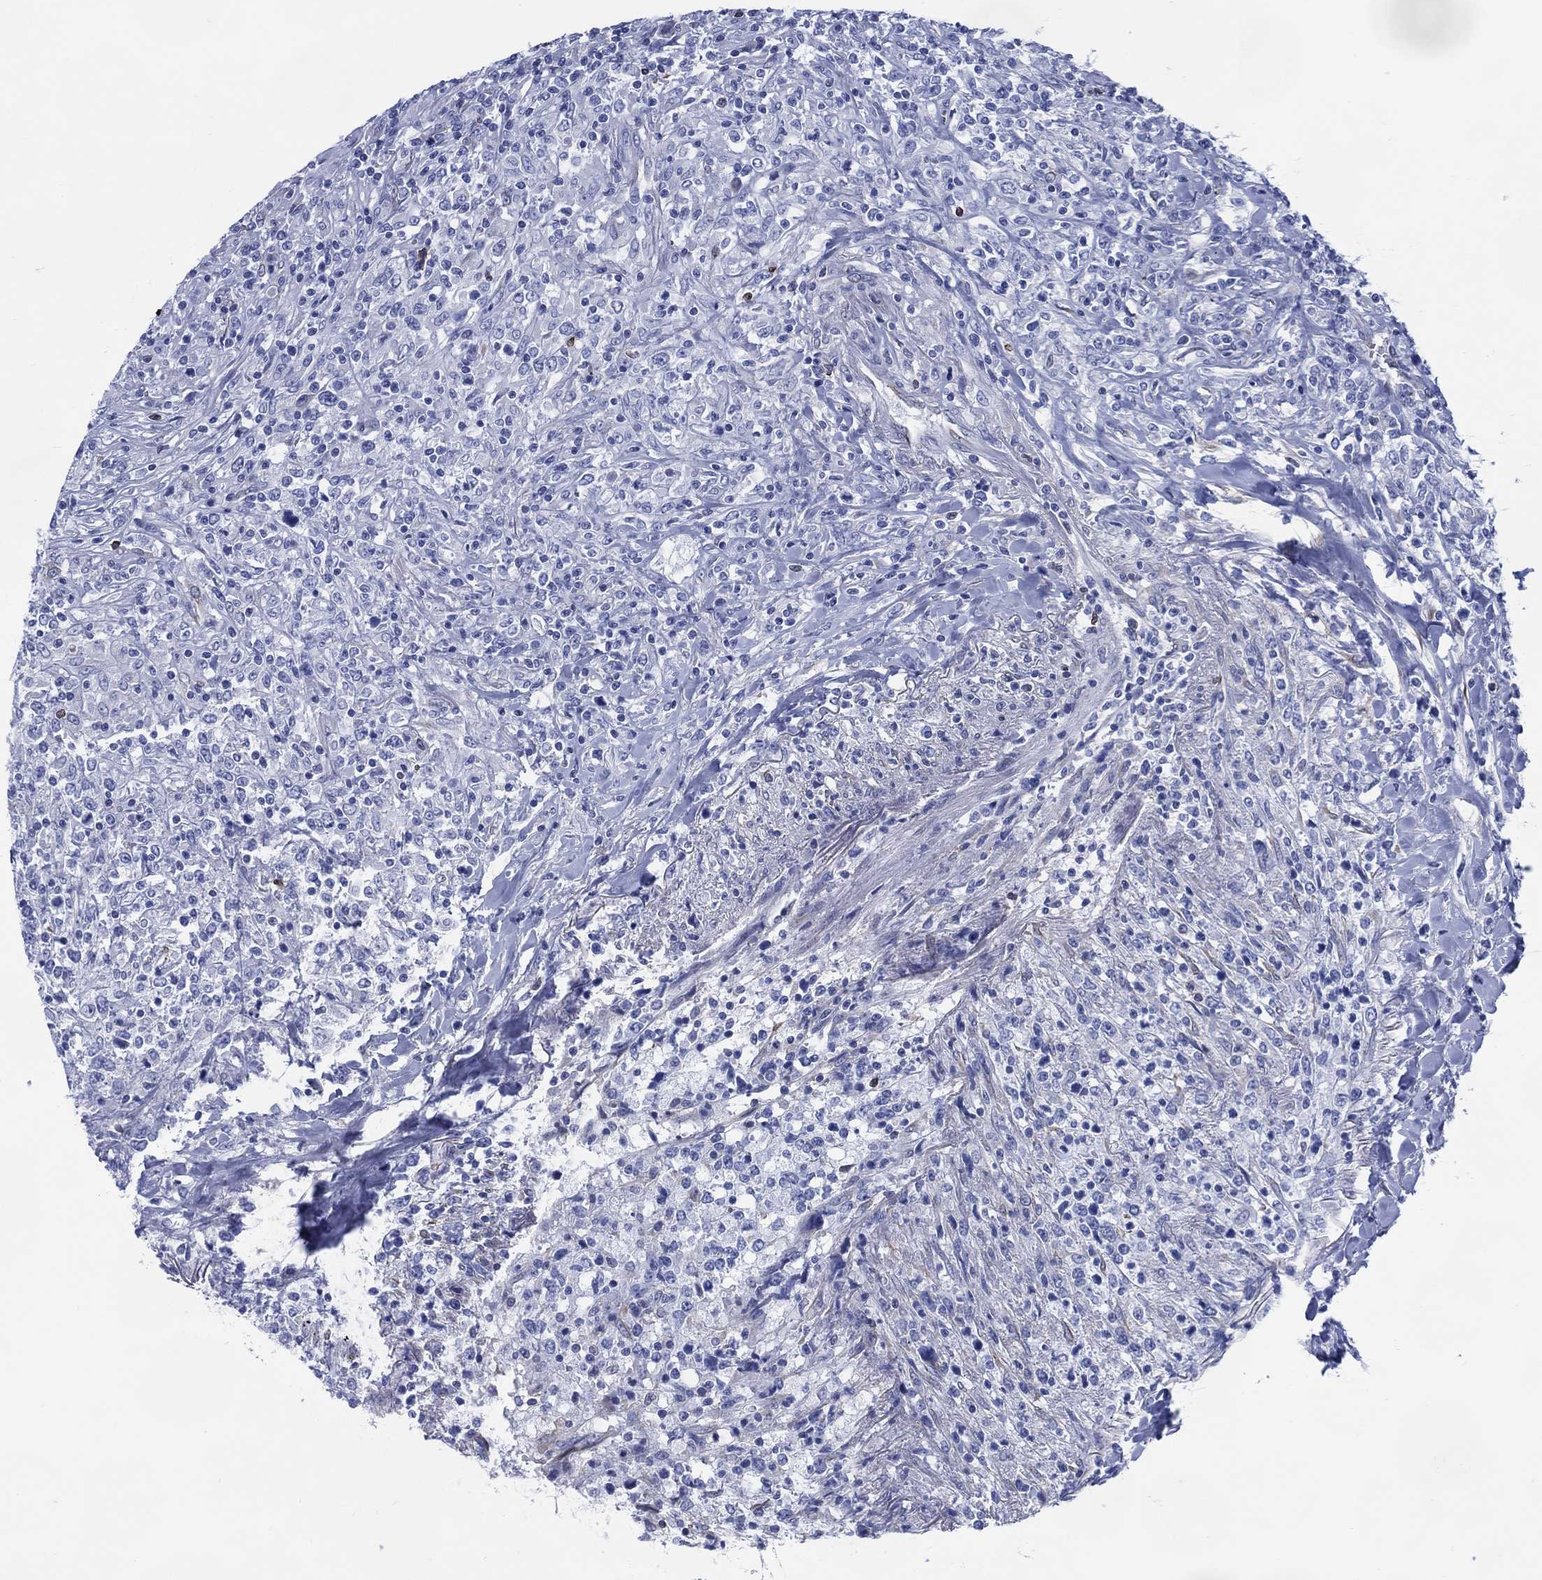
{"staining": {"intensity": "negative", "quantity": "none", "location": "none"}, "tissue": "lymphoma", "cell_type": "Tumor cells", "image_type": "cancer", "snomed": [{"axis": "morphology", "description": "Malignant lymphoma, non-Hodgkin's type, High grade"}, {"axis": "topography", "description": "Lung"}], "caption": "Immunohistochemistry (IHC) image of human malignant lymphoma, non-Hodgkin's type (high-grade) stained for a protein (brown), which demonstrates no positivity in tumor cells. (DAB IHC, high magnification).", "gene": "DDI1", "patient": {"sex": "male", "age": 79}}